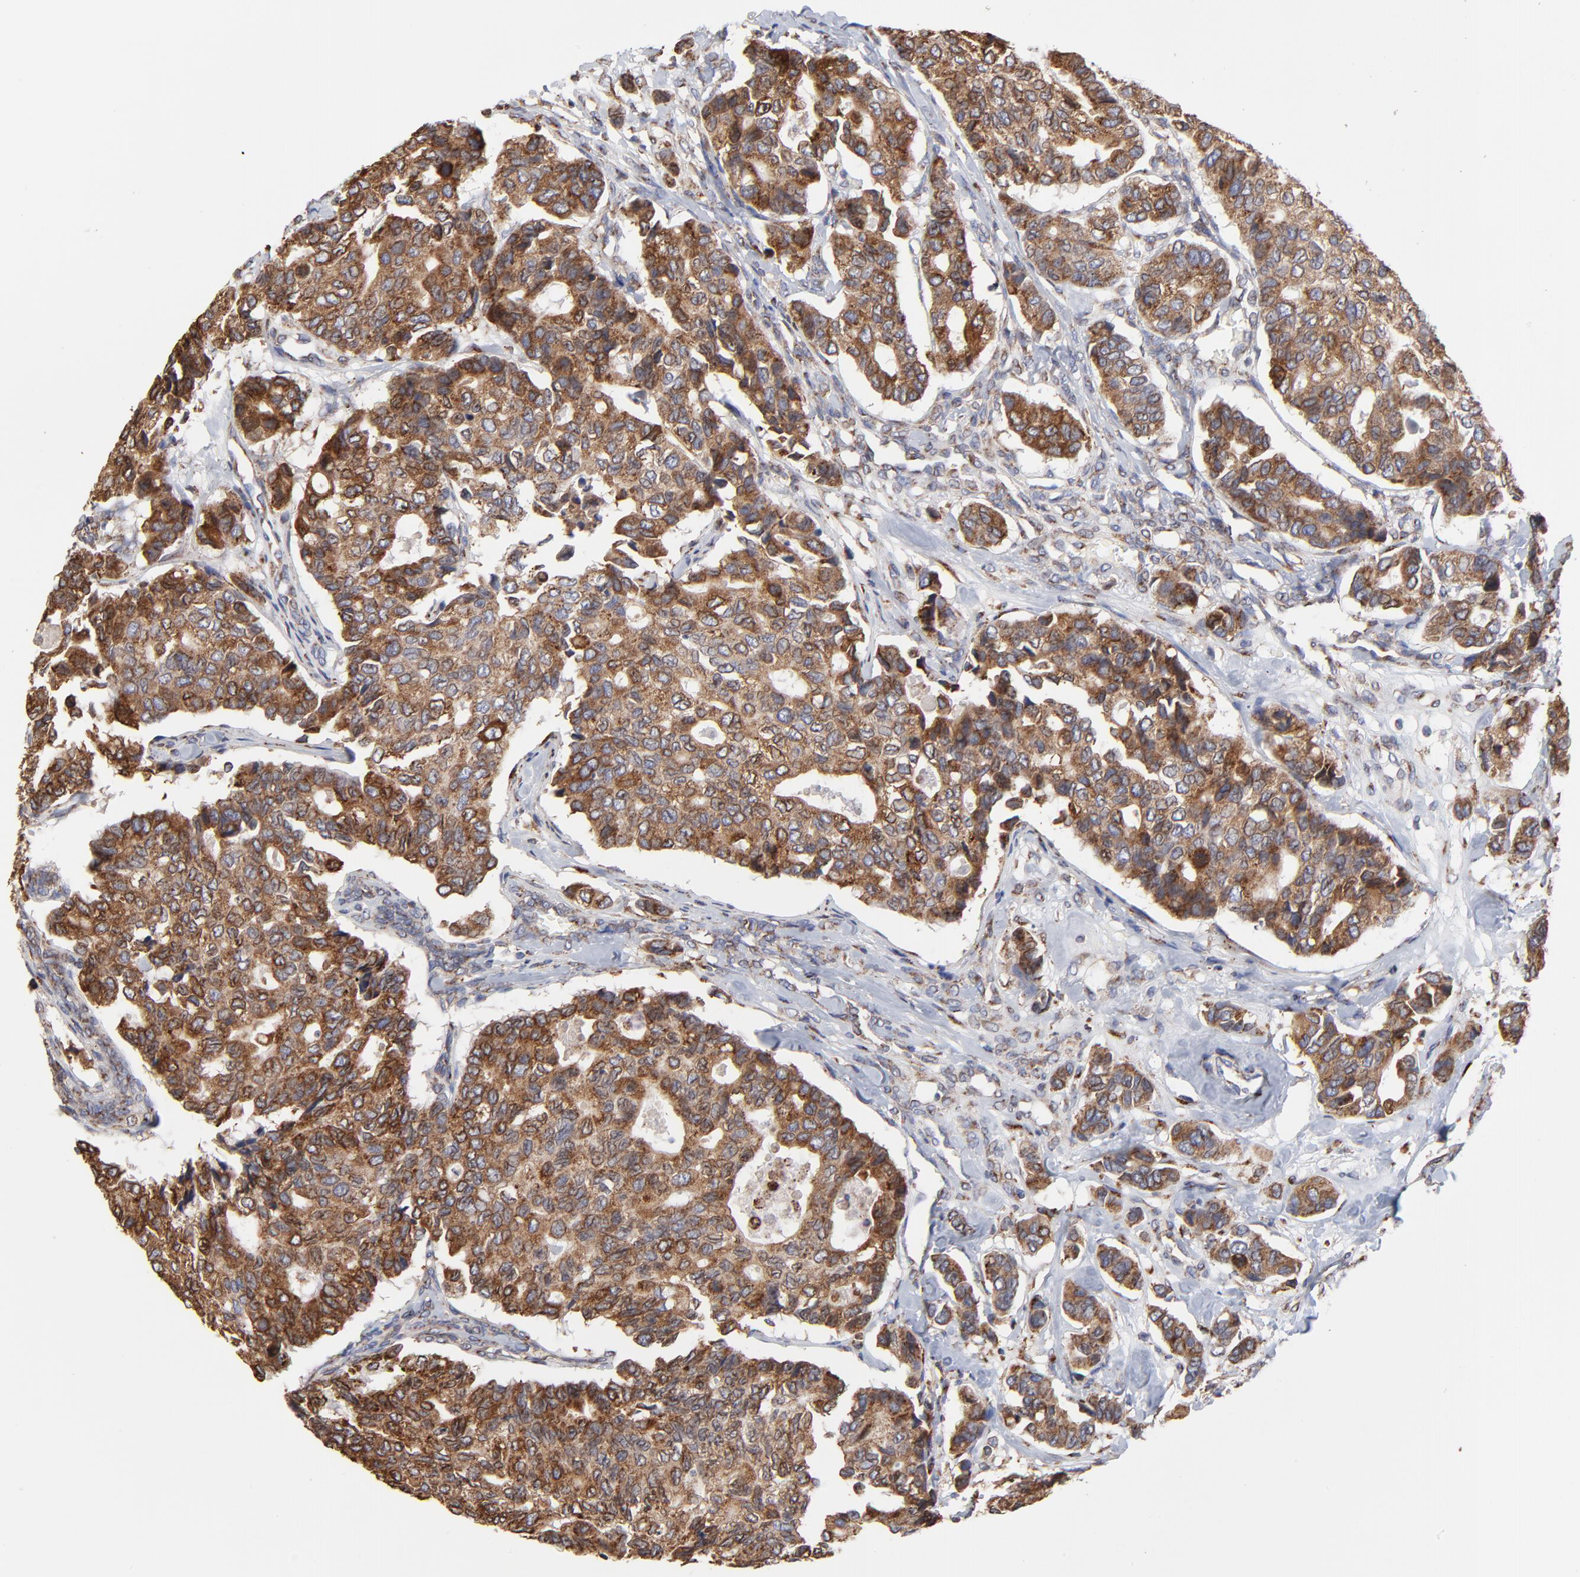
{"staining": {"intensity": "strong", "quantity": ">75%", "location": "cytoplasmic/membranous"}, "tissue": "breast cancer", "cell_type": "Tumor cells", "image_type": "cancer", "snomed": [{"axis": "morphology", "description": "Duct carcinoma"}, {"axis": "topography", "description": "Breast"}], "caption": "A brown stain shows strong cytoplasmic/membranous expression of a protein in breast invasive ductal carcinoma tumor cells.", "gene": "LMAN1", "patient": {"sex": "female", "age": 69}}